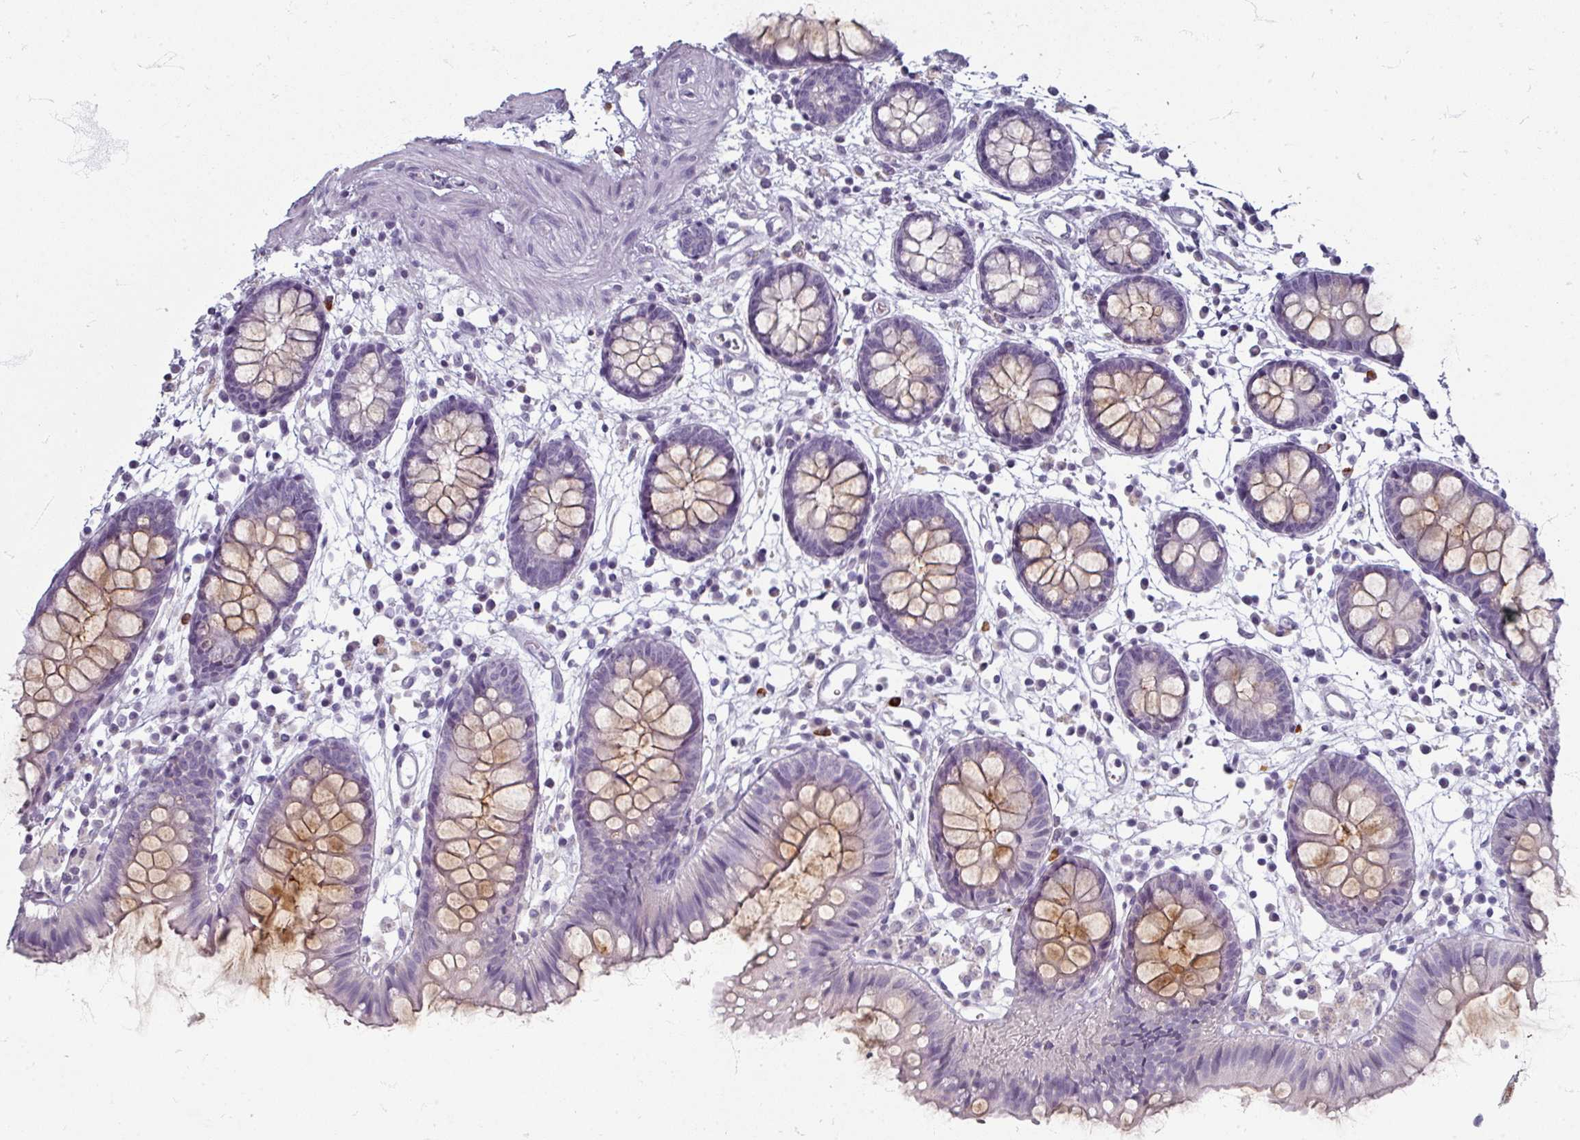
{"staining": {"intensity": "negative", "quantity": "none", "location": "none"}, "tissue": "colon", "cell_type": "Endothelial cells", "image_type": "normal", "snomed": [{"axis": "morphology", "description": "Normal tissue, NOS"}, {"axis": "topography", "description": "Colon"}], "caption": "Immunohistochemistry image of normal colon stained for a protein (brown), which displays no positivity in endothelial cells.", "gene": "ZNF878", "patient": {"sex": "female", "age": 84}}